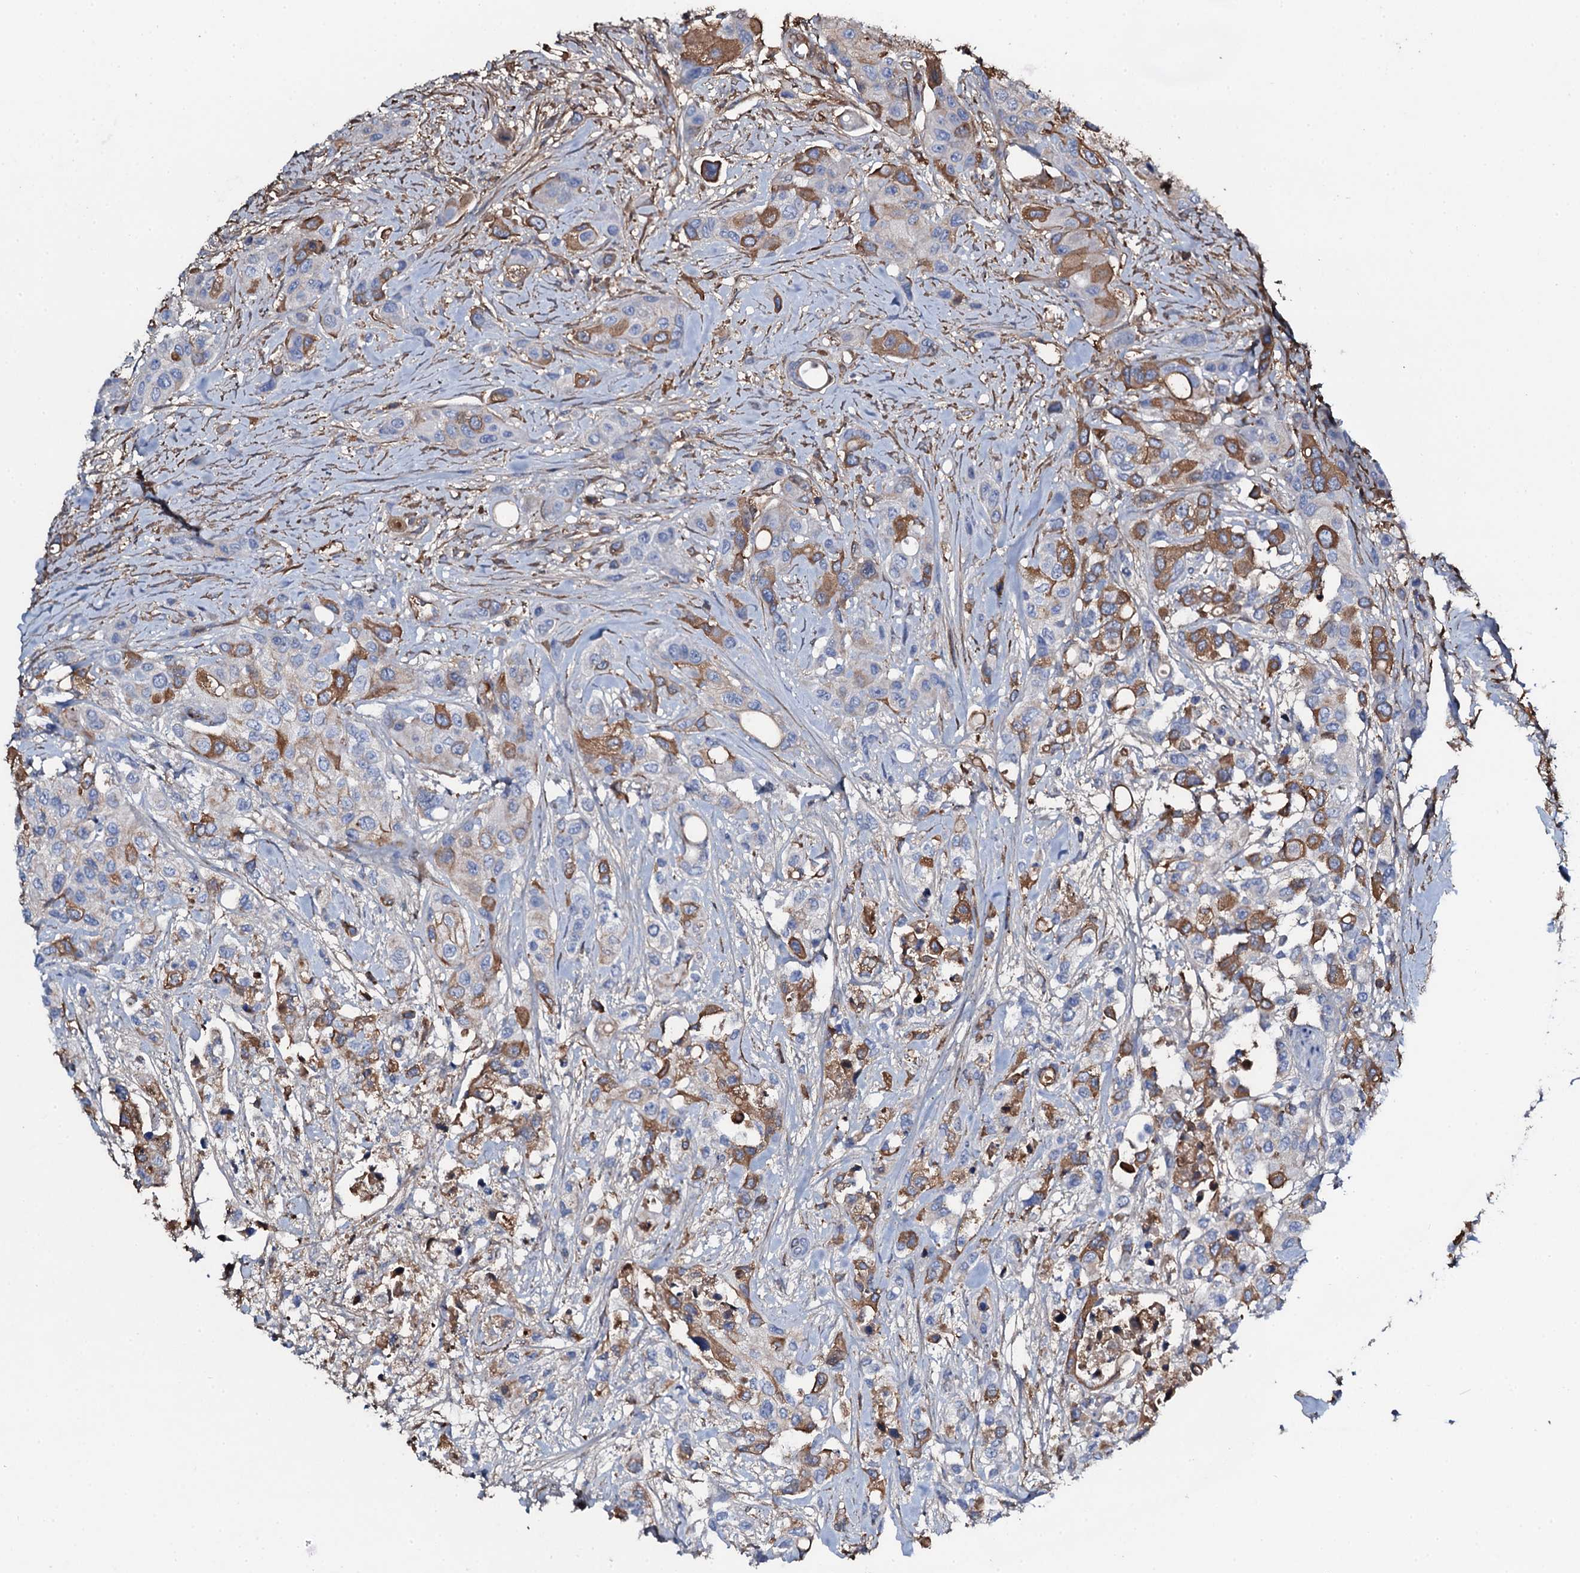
{"staining": {"intensity": "moderate", "quantity": "25%-75%", "location": "cytoplasmic/membranous"}, "tissue": "urothelial cancer", "cell_type": "Tumor cells", "image_type": "cancer", "snomed": [{"axis": "morphology", "description": "Normal tissue, NOS"}, {"axis": "morphology", "description": "Urothelial carcinoma, High grade"}, {"axis": "topography", "description": "Vascular tissue"}, {"axis": "topography", "description": "Urinary bladder"}], "caption": "About 25%-75% of tumor cells in urothelial cancer display moderate cytoplasmic/membranous protein staining as visualized by brown immunohistochemical staining.", "gene": "EDN1", "patient": {"sex": "female", "age": 56}}